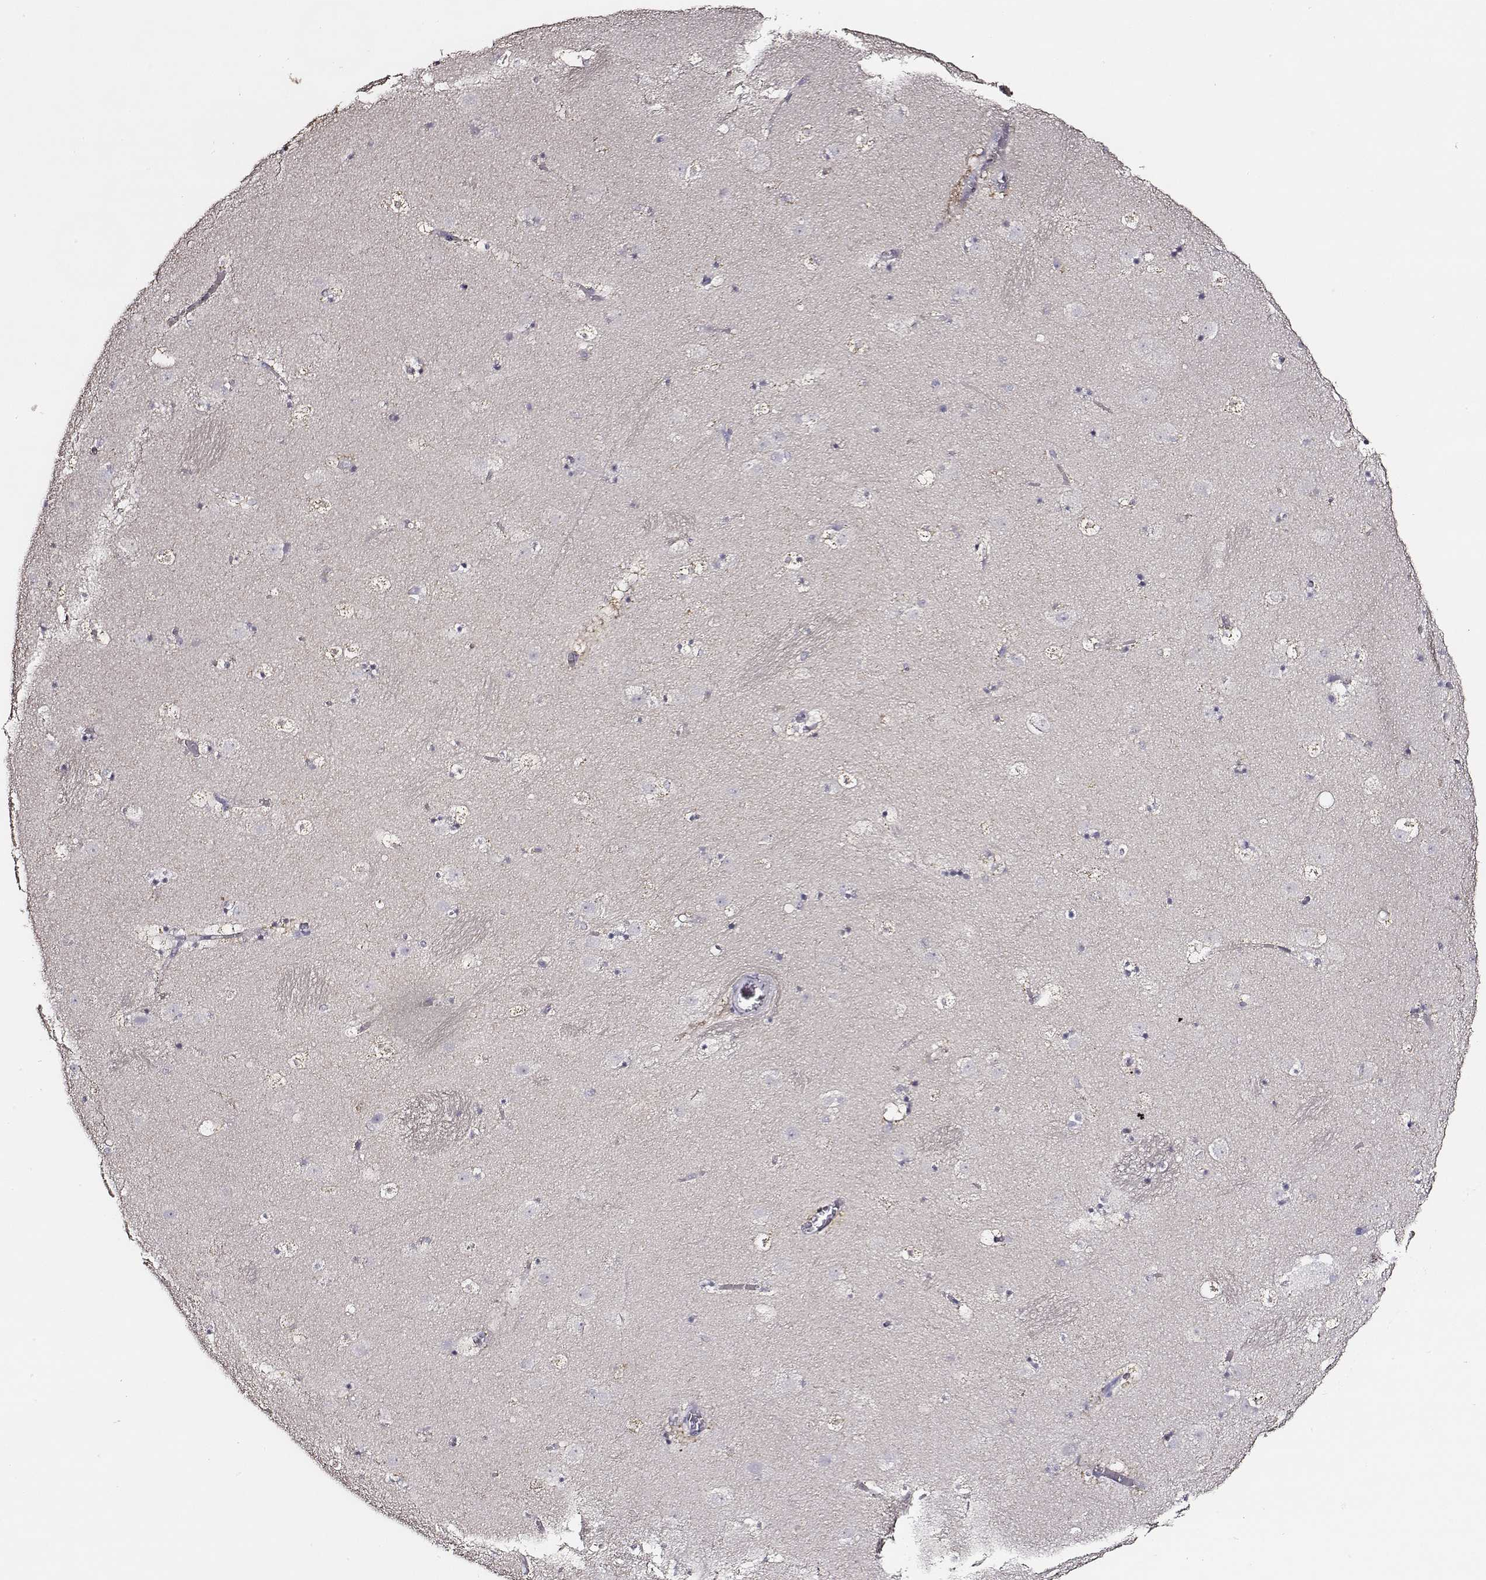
{"staining": {"intensity": "negative", "quantity": "none", "location": "none"}, "tissue": "caudate", "cell_type": "Glial cells", "image_type": "normal", "snomed": [{"axis": "morphology", "description": "Normal tissue, NOS"}, {"axis": "topography", "description": "Lateral ventricle wall"}], "caption": "Glial cells are negative for protein expression in normal human caudate. (DAB immunohistochemistry (IHC), high magnification).", "gene": "AADAT", "patient": {"sex": "male", "age": 37}}